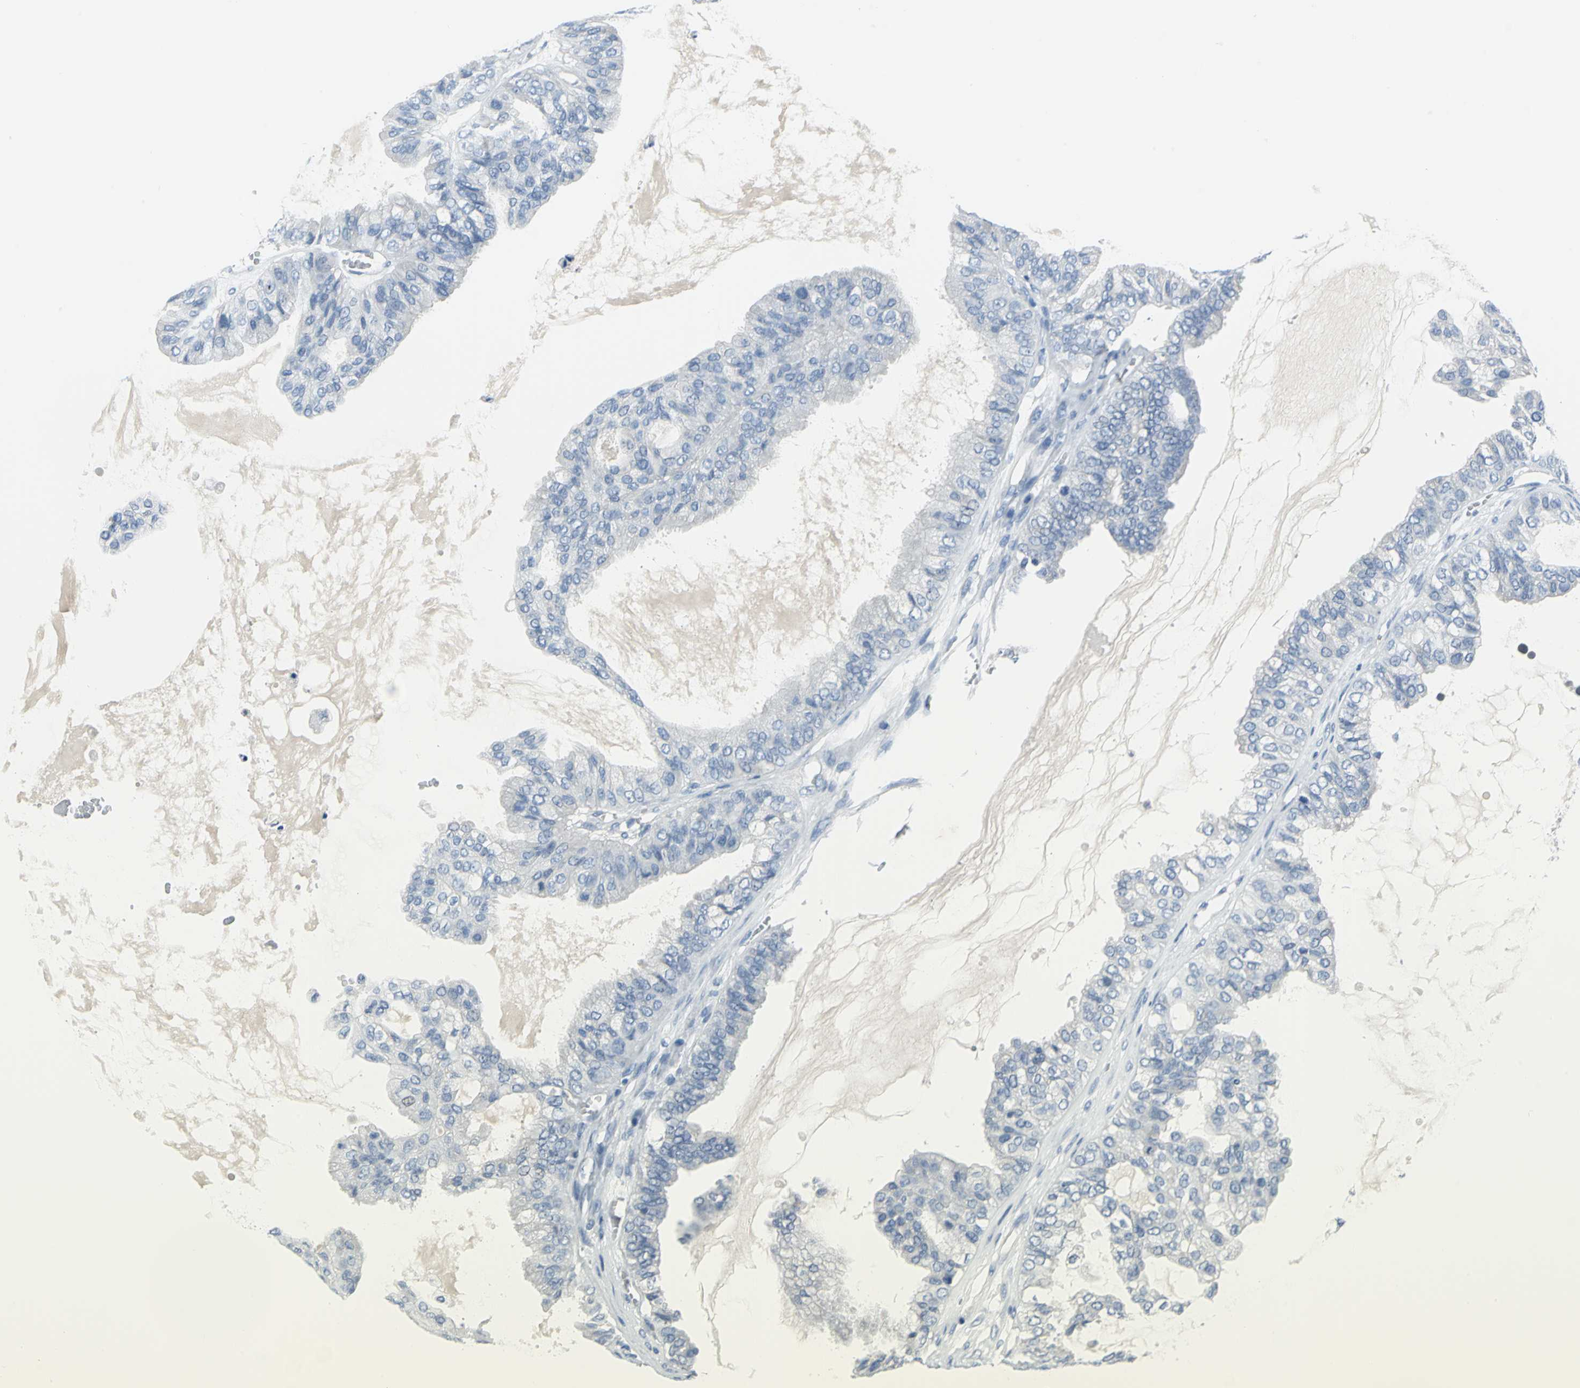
{"staining": {"intensity": "negative", "quantity": "none", "location": "none"}, "tissue": "ovarian cancer", "cell_type": "Tumor cells", "image_type": "cancer", "snomed": [{"axis": "morphology", "description": "Carcinoma, NOS"}, {"axis": "morphology", "description": "Carcinoma, endometroid"}, {"axis": "topography", "description": "Ovary"}], "caption": "Histopathology image shows no significant protein expression in tumor cells of endometroid carcinoma (ovarian).", "gene": "PKLR", "patient": {"sex": "female", "age": 50}}